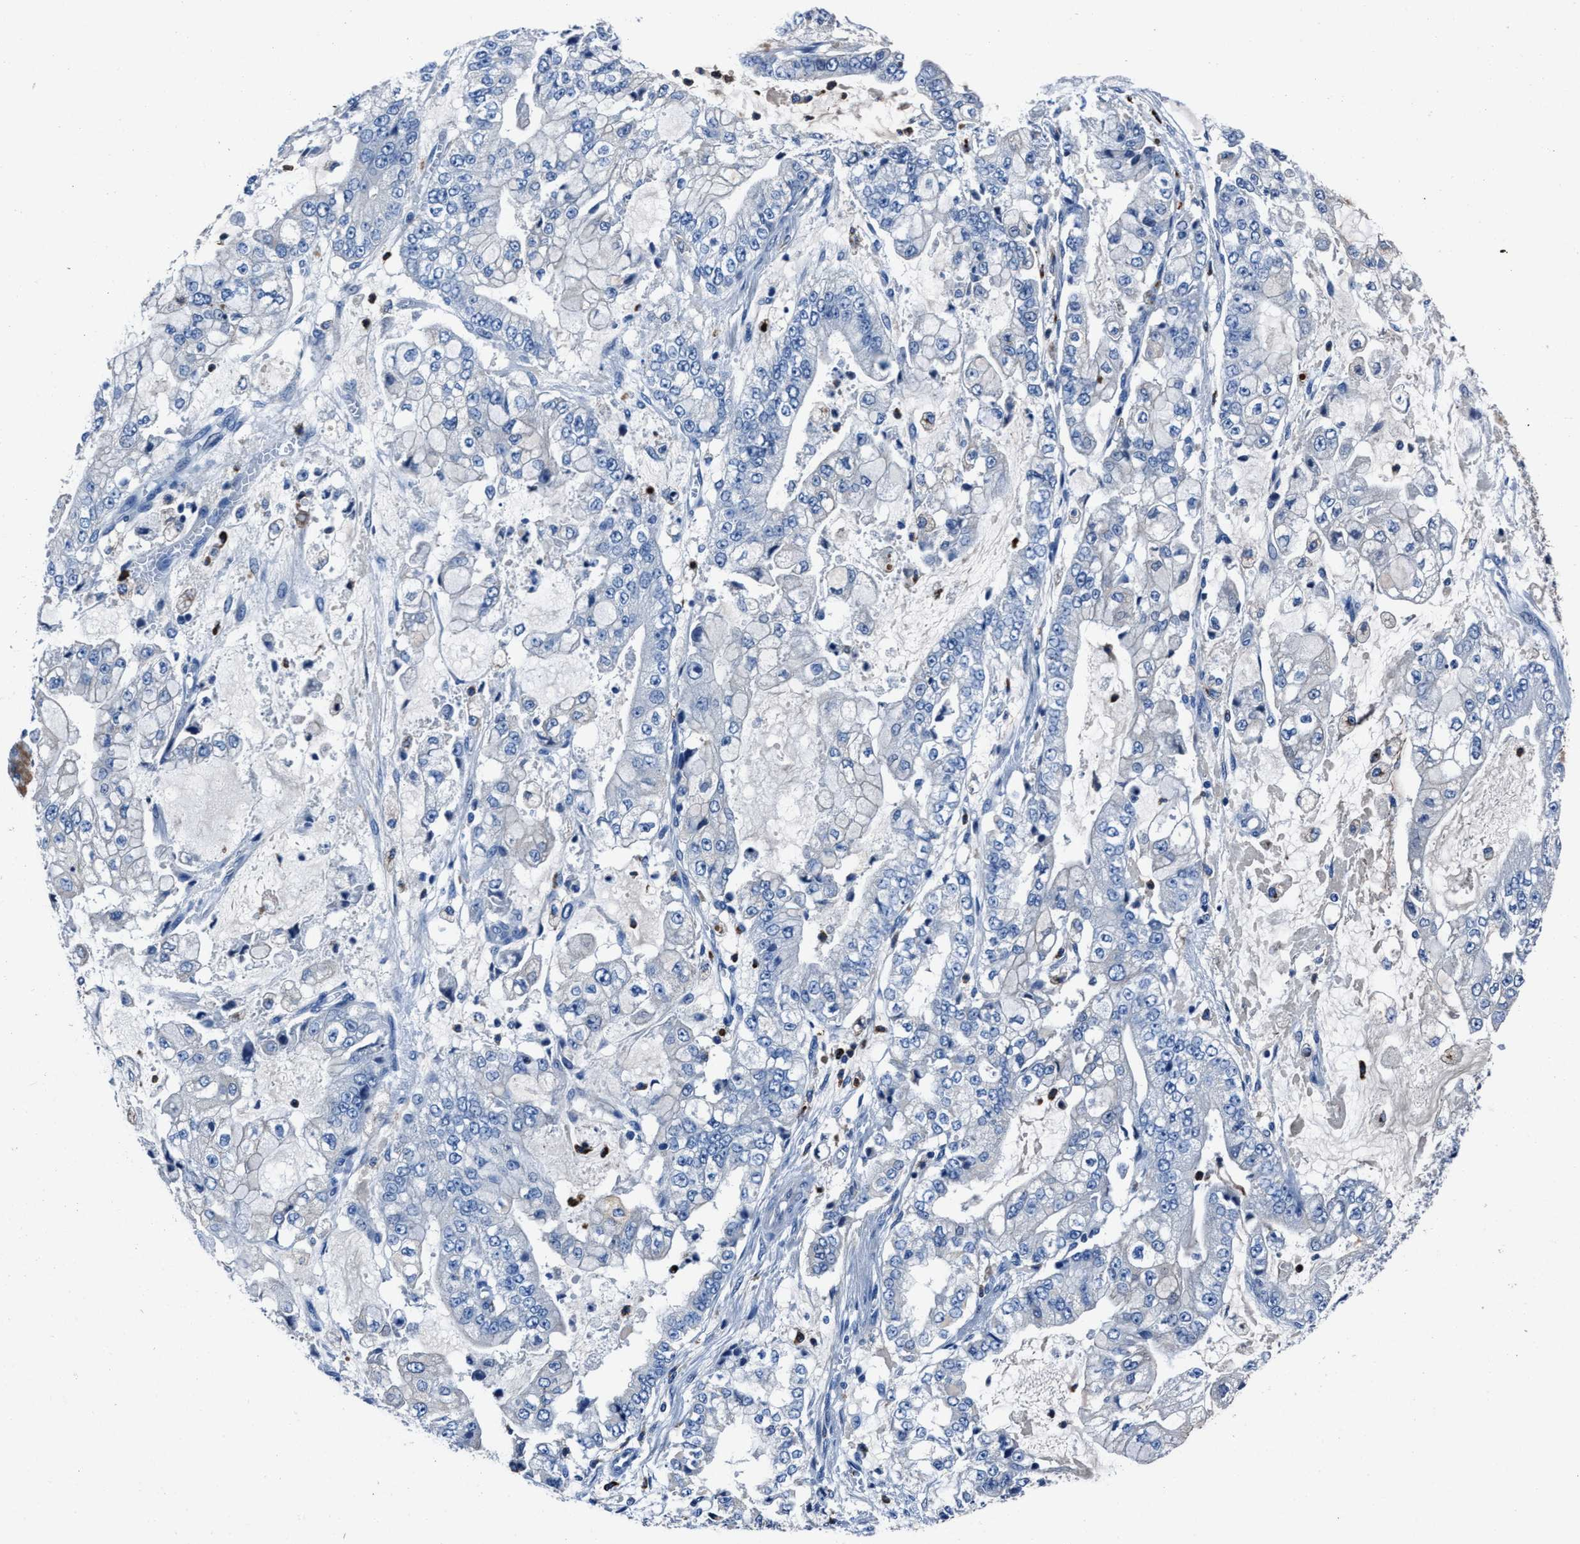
{"staining": {"intensity": "negative", "quantity": "none", "location": "none"}, "tissue": "stomach cancer", "cell_type": "Tumor cells", "image_type": "cancer", "snomed": [{"axis": "morphology", "description": "Adenocarcinoma, NOS"}, {"axis": "topography", "description": "Stomach"}], "caption": "Immunohistochemical staining of human stomach cancer demonstrates no significant expression in tumor cells.", "gene": "FGL2", "patient": {"sex": "male", "age": 76}}